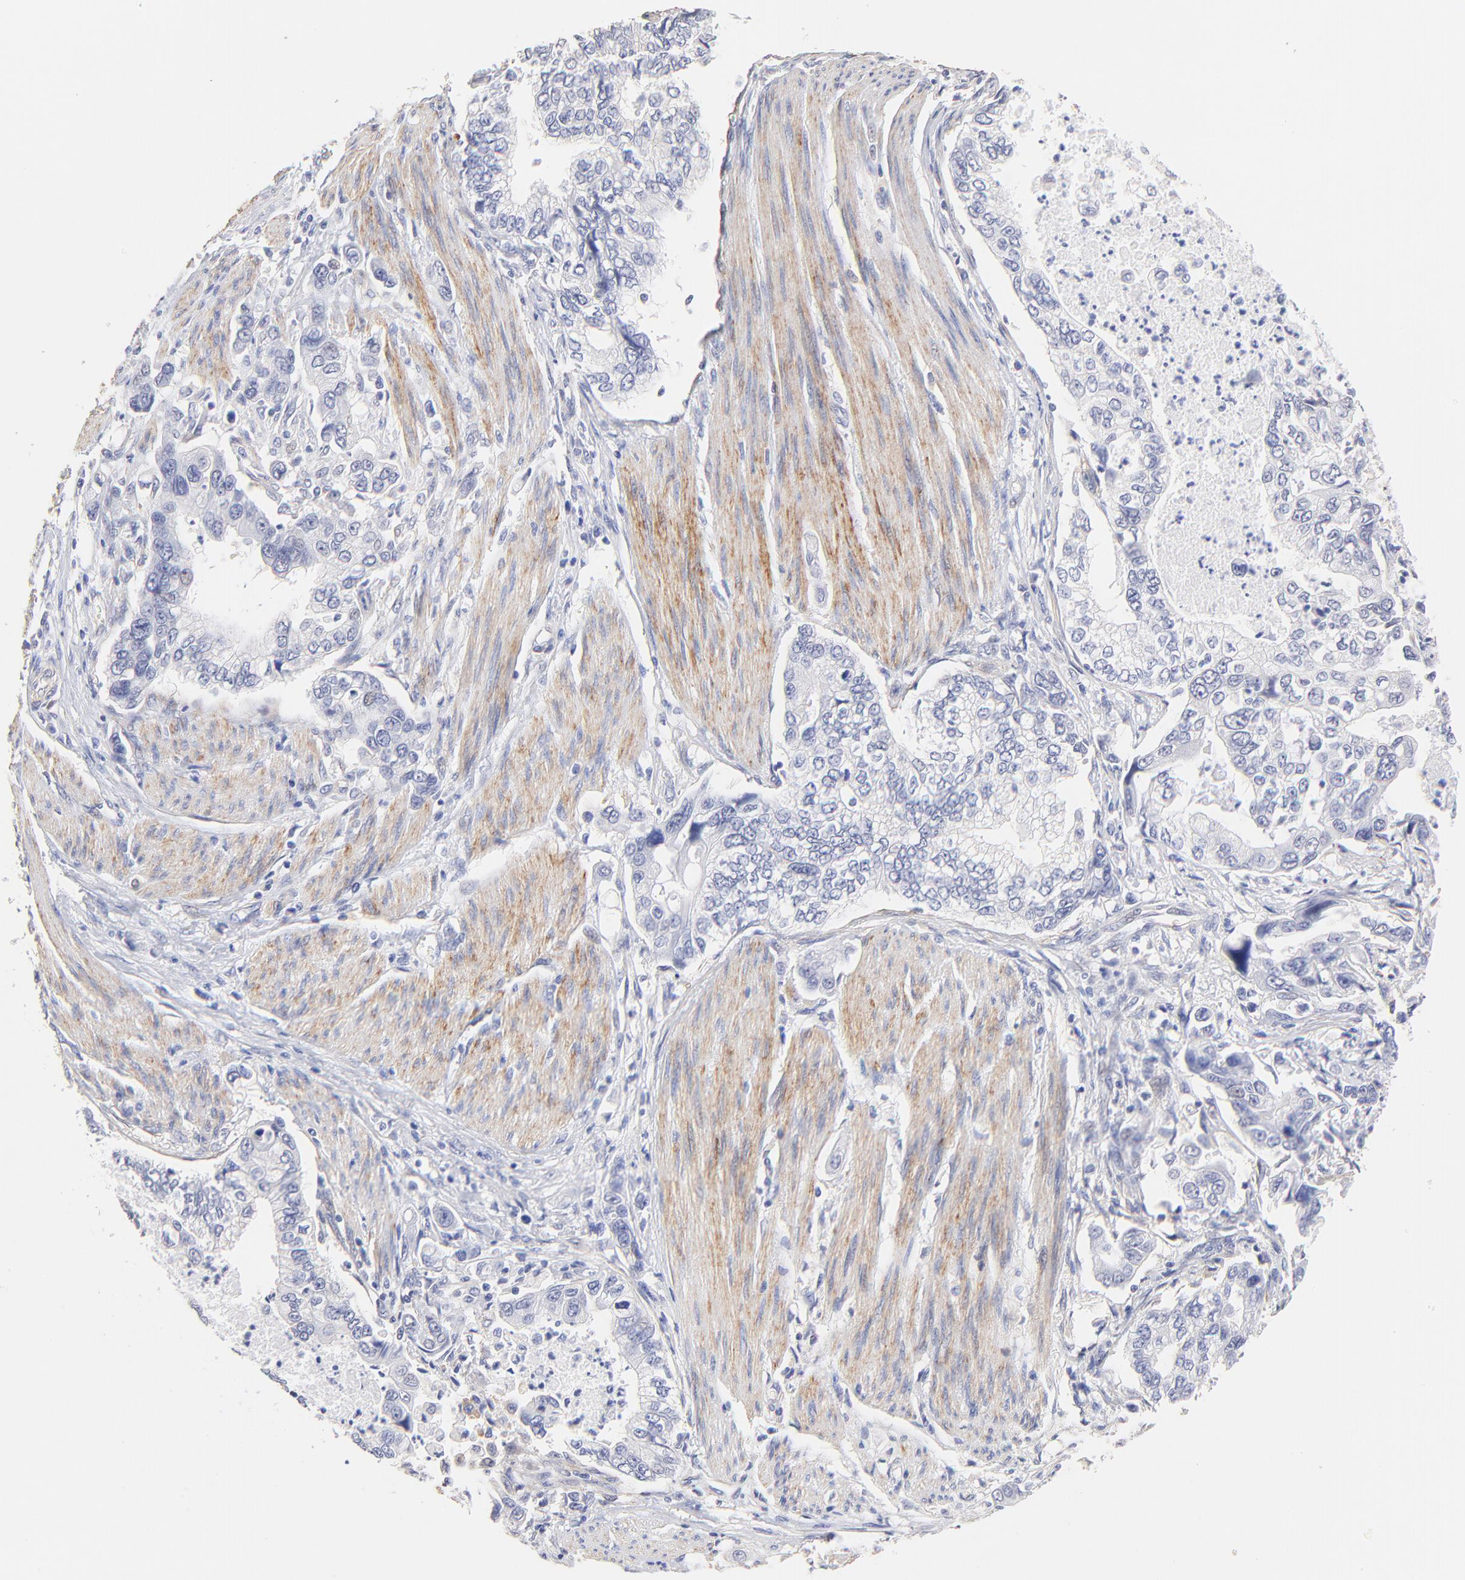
{"staining": {"intensity": "negative", "quantity": "none", "location": "none"}, "tissue": "stomach cancer", "cell_type": "Tumor cells", "image_type": "cancer", "snomed": [{"axis": "morphology", "description": "Adenocarcinoma, NOS"}, {"axis": "topography", "description": "Pancreas"}, {"axis": "topography", "description": "Stomach, upper"}], "caption": "Photomicrograph shows no significant protein expression in tumor cells of stomach adenocarcinoma.", "gene": "ACTRT1", "patient": {"sex": "male", "age": 77}}